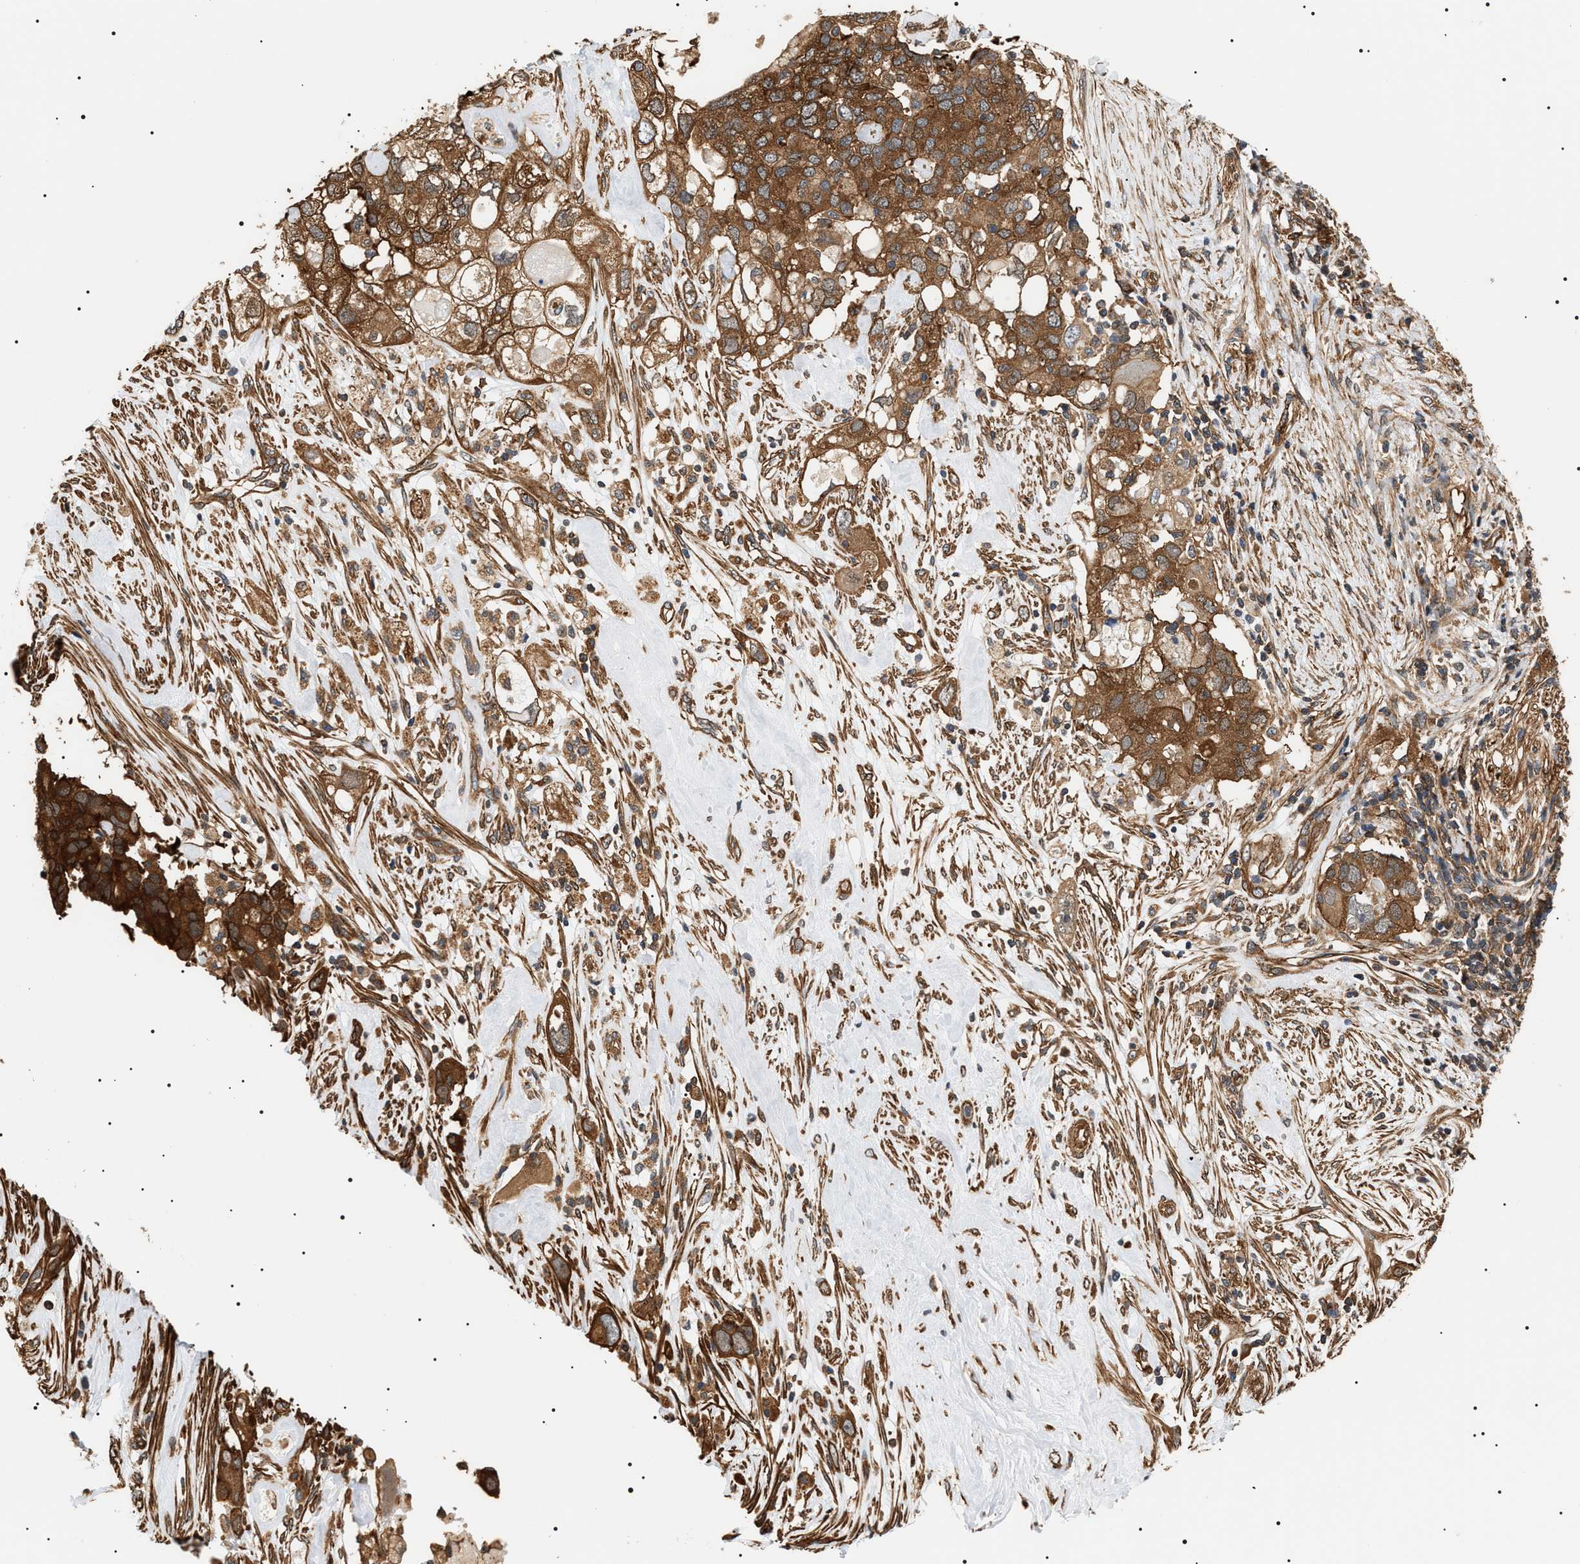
{"staining": {"intensity": "strong", "quantity": ">75%", "location": "cytoplasmic/membranous"}, "tissue": "pancreatic cancer", "cell_type": "Tumor cells", "image_type": "cancer", "snomed": [{"axis": "morphology", "description": "Adenocarcinoma, NOS"}, {"axis": "topography", "description": "Pancreas"}], "caption": "Immunohistochemistry staining of pancreatic cancer (adenocarcinoma), which demonstrates high levels of strong cytoplasmic/membranous staining in approximately >75% of tumor cells indicating strong cytoplasmic/membranous protein staining. The staining was performed using DAB (3,3'-diaminobenzidine) (brown) for protein detection and nuclei were counterstained in hematoxylin (blue).", "gene": "SH3GLB2", "patient": {"sex": "female", "age": 56}}